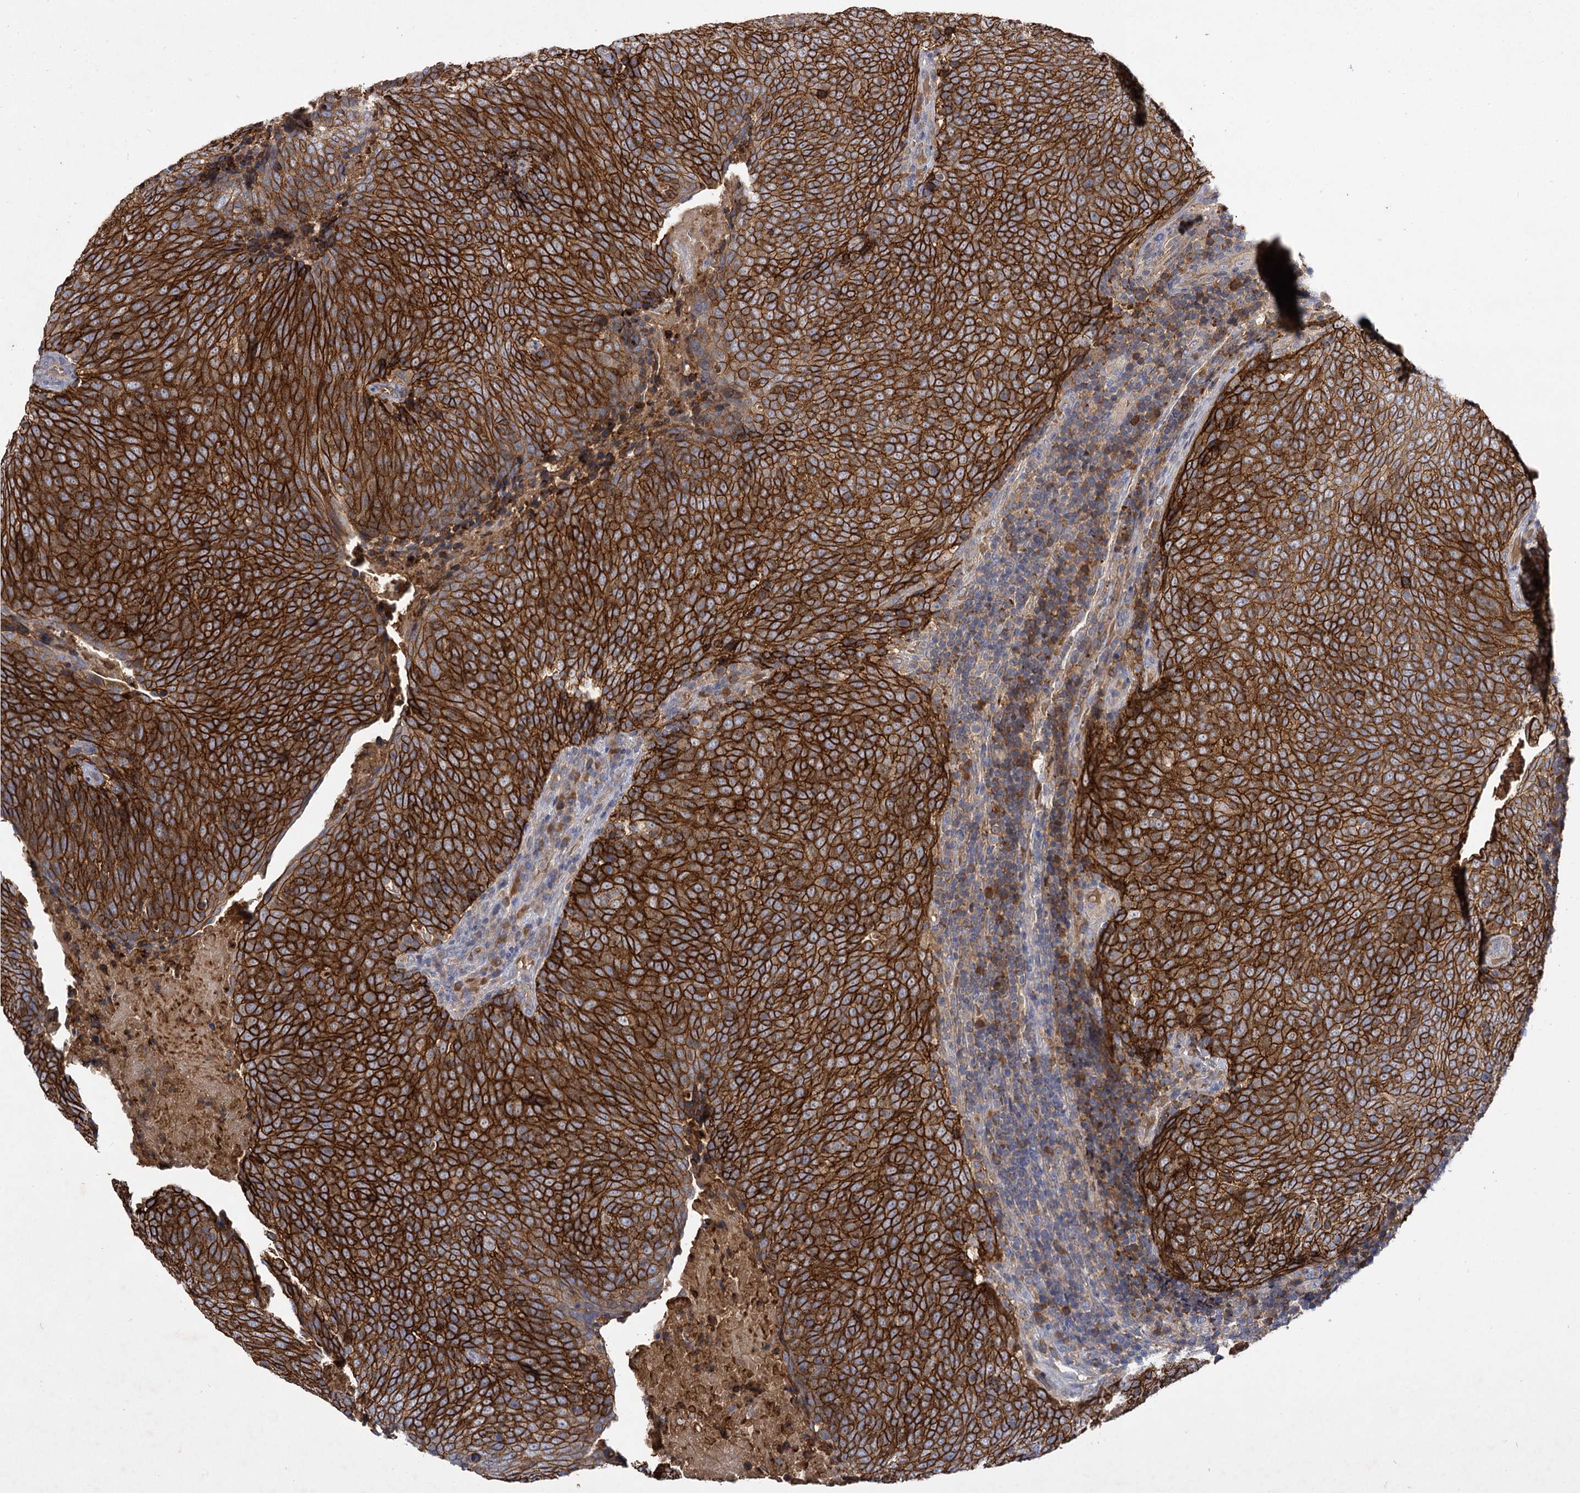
{"staining": {"intensity": "strong", "quantity": ">75%", "location": "cytoplasmic/membranous"}, "tissue": "head and neck cancer", "cell_type": "Tumor cells", "image_type": "cancer", "snomed": [{"axis": "morphology", "description": "Squamous cell carcinoma, NOS"}, {"axis": "morphology", "description": "Squamous cell carcinoma, metastatic, NOS"}, {"axis": "topography", "description": "Lymph node"}, {"axis": "topography", "description": "Head-Neck"}], "caption": "The micrograph reveals staining of head and neck cancer, revealing strong cytoplasmic/membranous protein staining (brown color) within tumor cells. (Stains: DAB in brown, nuclei in blue, Microscopy: brightfield microscopy at high magnification).", "gene": "USP50", "patient": {"sex": "male", "age": 62}}